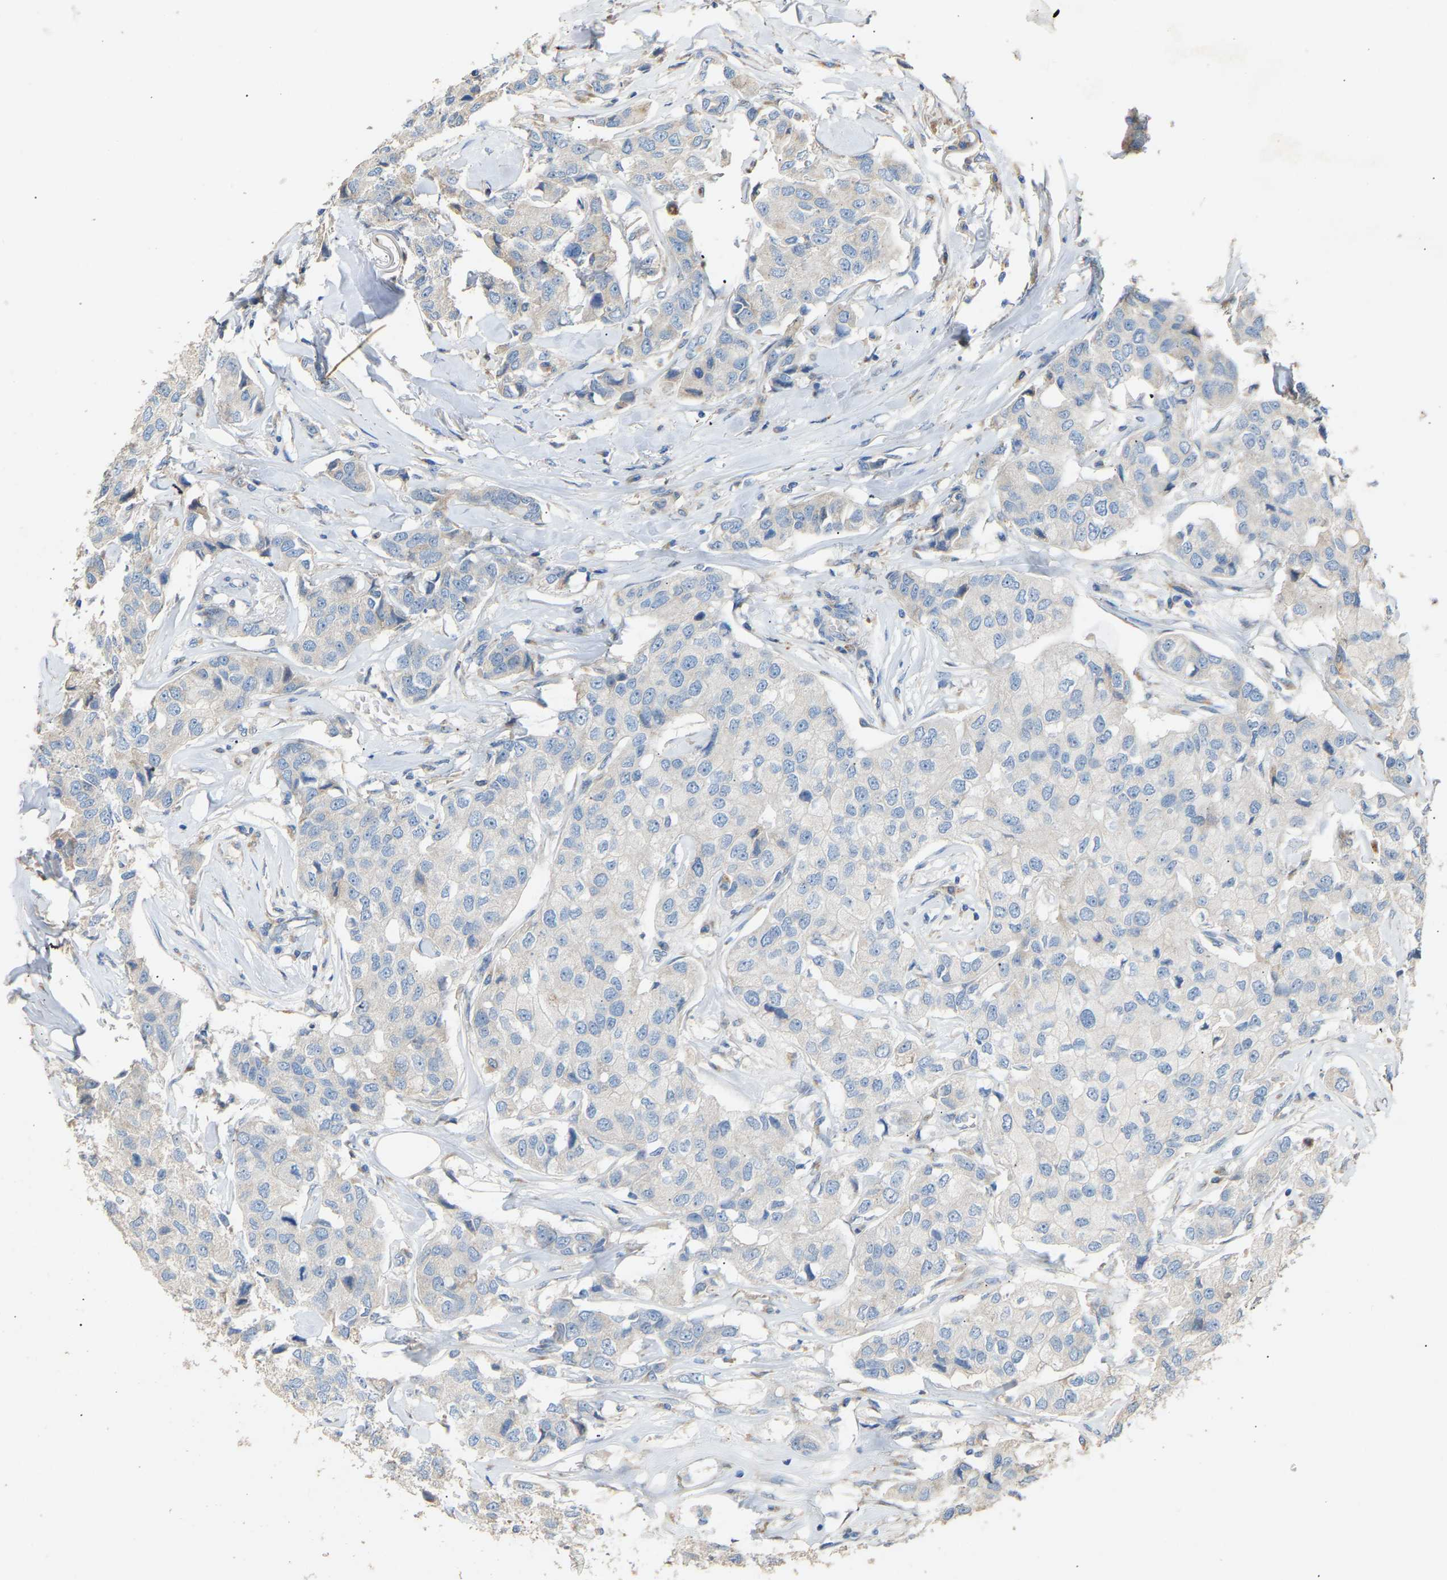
{"staining": {"intensity": "weak", "quantity": "<25%", "location": "cytoplasmic/membranous"}, "tissue": "breast cancer", "cell_type": "Tumor cells", "image_type": "cancer", "snomed": [{"axis": "morphology", "description": "Duct carcinoma"}, {"axis": "topography", "description": "Breast"}], "caption": "Photomicrograph shows no significant protein staining in tumor cells of breast cancer (intraductal carcinoma). (Brightfield microscopy of DAB (3,3'-diaminobenzidine) IHC at high magnification).", "gene": "RGP1", "patient": {"sex": "female", "age": 80}}